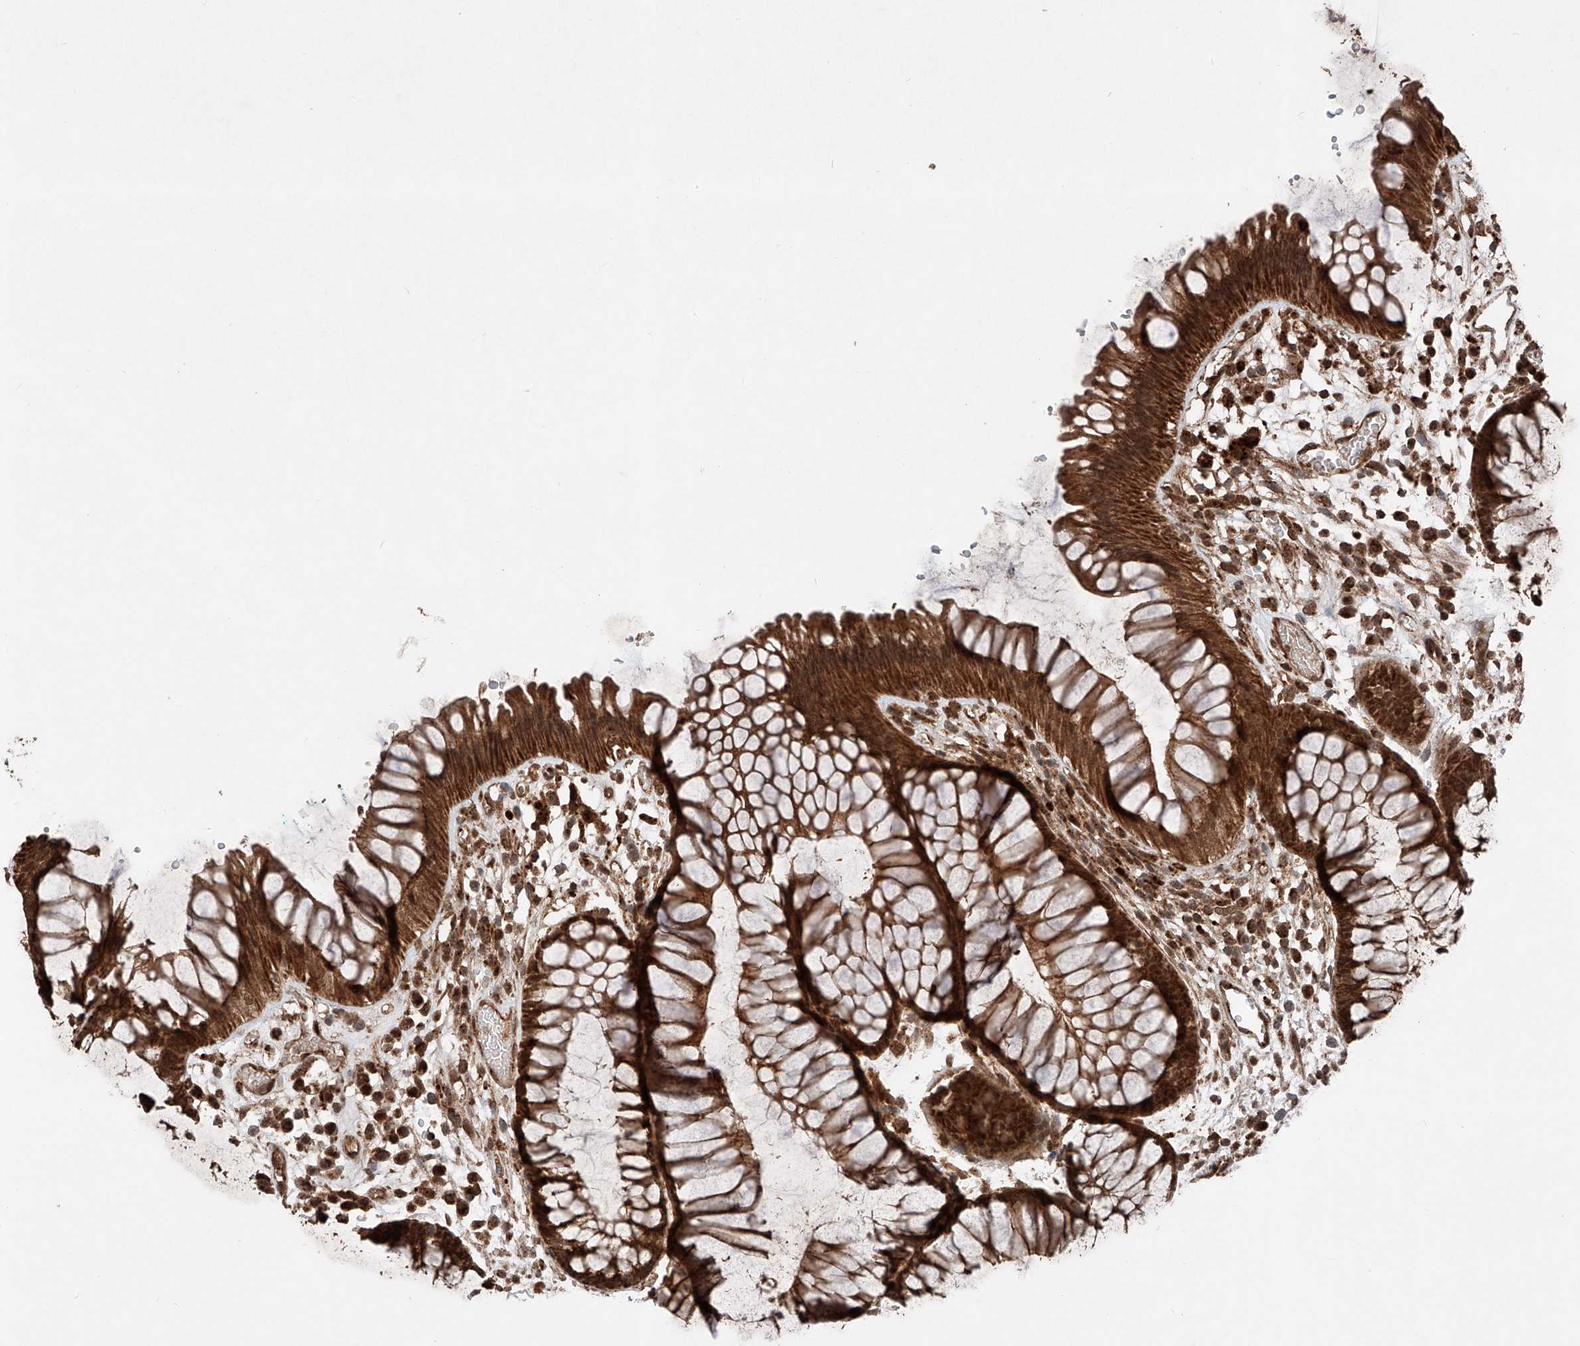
{"staining": {"intensity": "strong", "quantity": ">75%", "location": "cytoplasmic/membranous,nuclear"}, "tissue": "rectum", "cell_type": "Glandular cells", "image_type": "normal", "snomed": [{"axis": "morphology", "description": "Normal tissue, NOS"}, {"axis": "topography", "description": "Rectum"}], "caption": "Protein analysis of normal rectum shows strong cytoplasmic/membranous,nuclear expression in approximately >75% of glandular cells.", "gene": "ZSCAN29", "patient": {"sex": "male", "age": 51}}